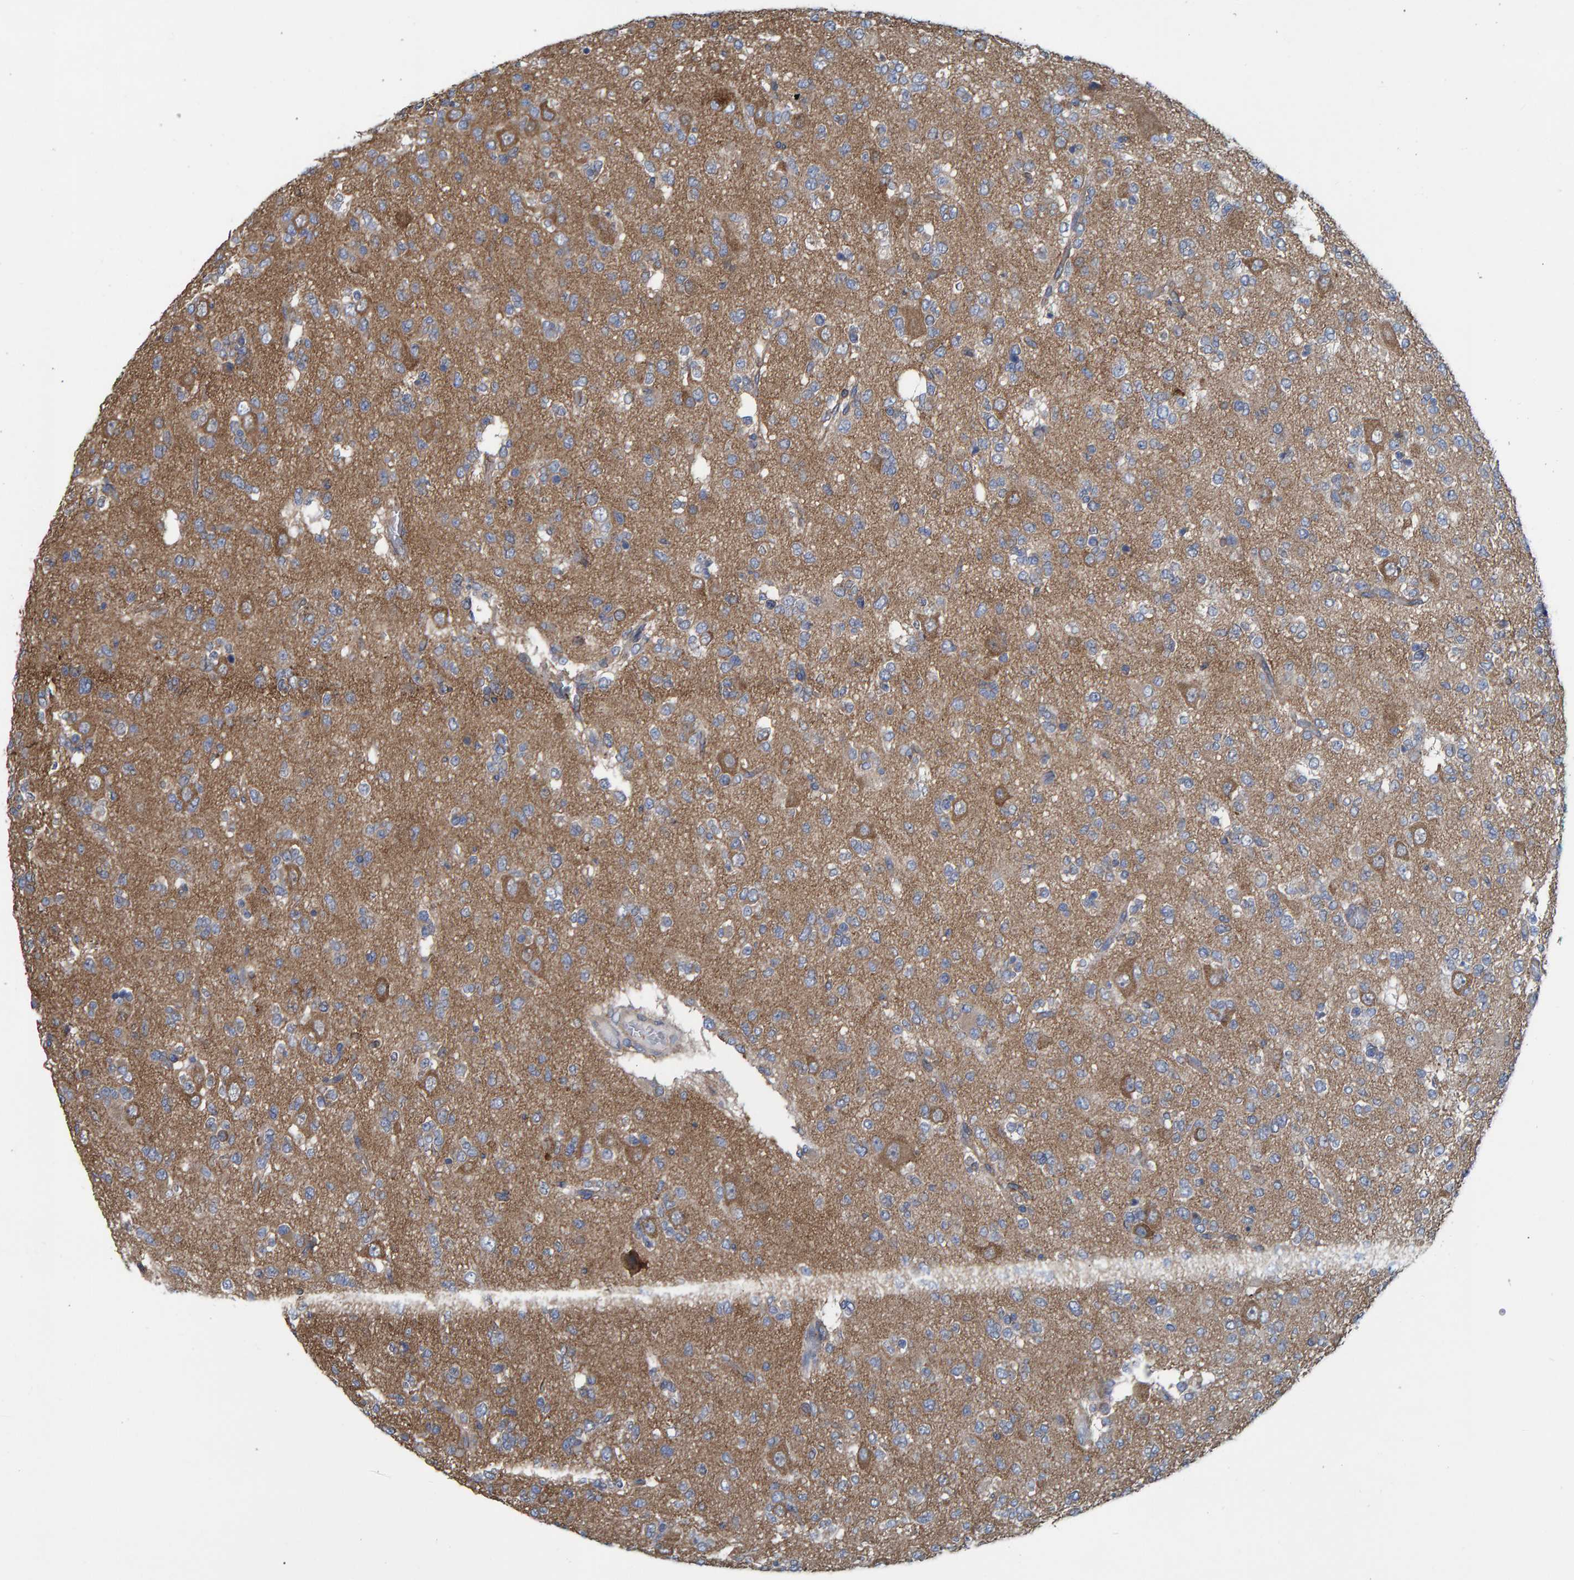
{"staining": {"intensity": "moderate", "quantity": "25%-75%", "location": "cytoplasmic/membranous"}, "tissue": "glioma", "cell_type": "Tumor cells", "image_type": "cancer", "snomed": [{"axis": "morphology", "description": "Glioma, malignant, Low grade"}, {"axis": "topography", "description": "Brain"}], "caption": "Immunohistochemistry image of neoplastic tissue: human glioma stained using IHC demonstrates medium levels of moderate protein expression localized specifically in the cytoplasmic/membranous of tumor cells, appearing as a cytoplasmic/membranous brown color.", "gene": "LRSAM1", "patient": {"sex": "male", "age": 38}}